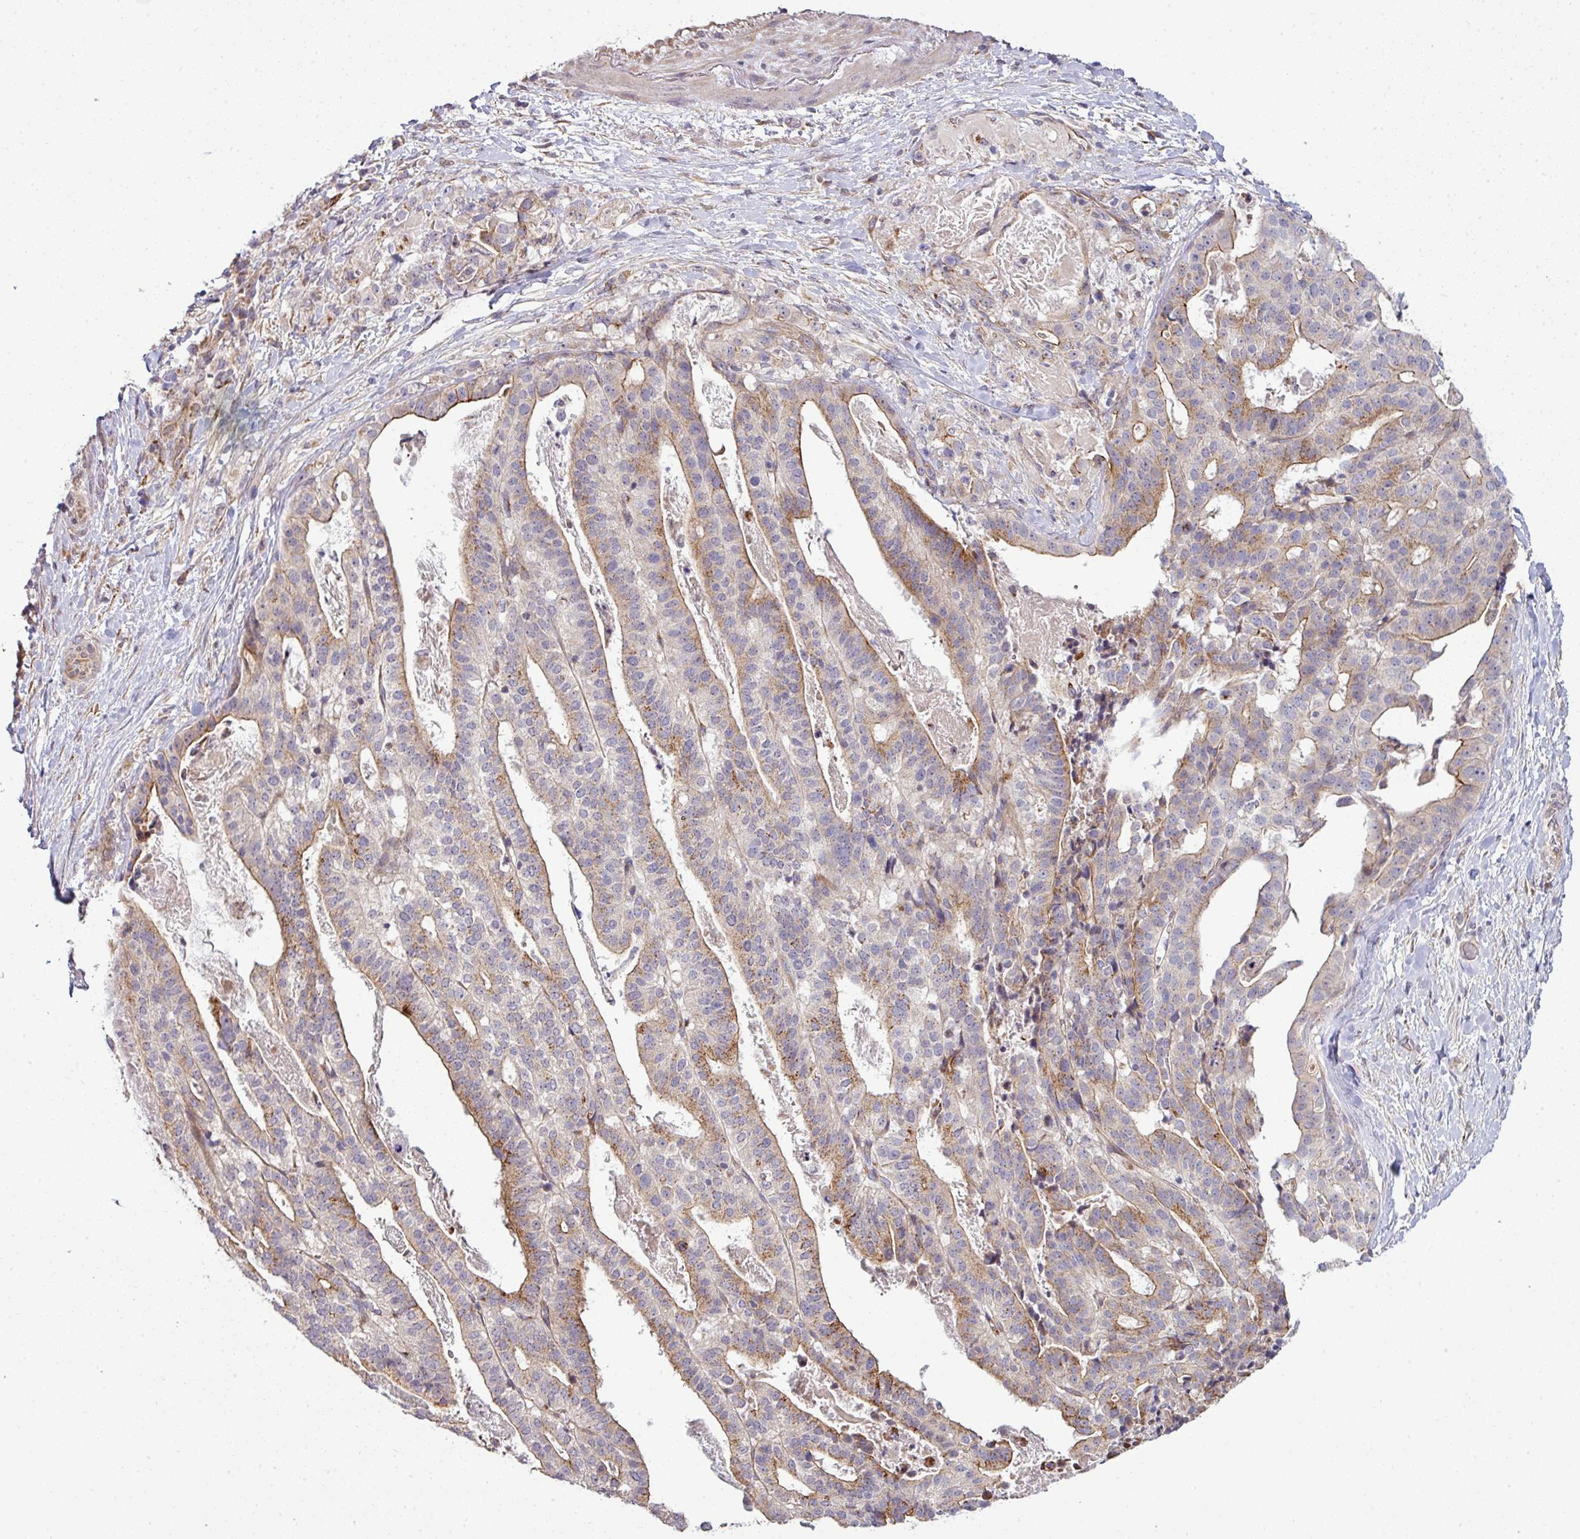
{"staining": {"intensity": "moderate", "quantity": "25%-75%", "location": "cytoplasmic/membranous"}, "tissue": "stomach cancer", "cell_type": "Tumor cells", "image_type": "cancer", "snomed": [{"axis": "morphology", "description": "Adenocarcinoma, NOS"}, {"axis": "topography", "description": "Stomach"}], "caption": "This histopathology image reveals immunohistochemistry (IHC) staining of human stomach adenocarcinoma, with medium moderate cytoplasmic/membranous expression in approximately 25%-75% of tumor cells.", "gene": "TIMMDC1", "patient": {"sex": "male", "age": 48}}